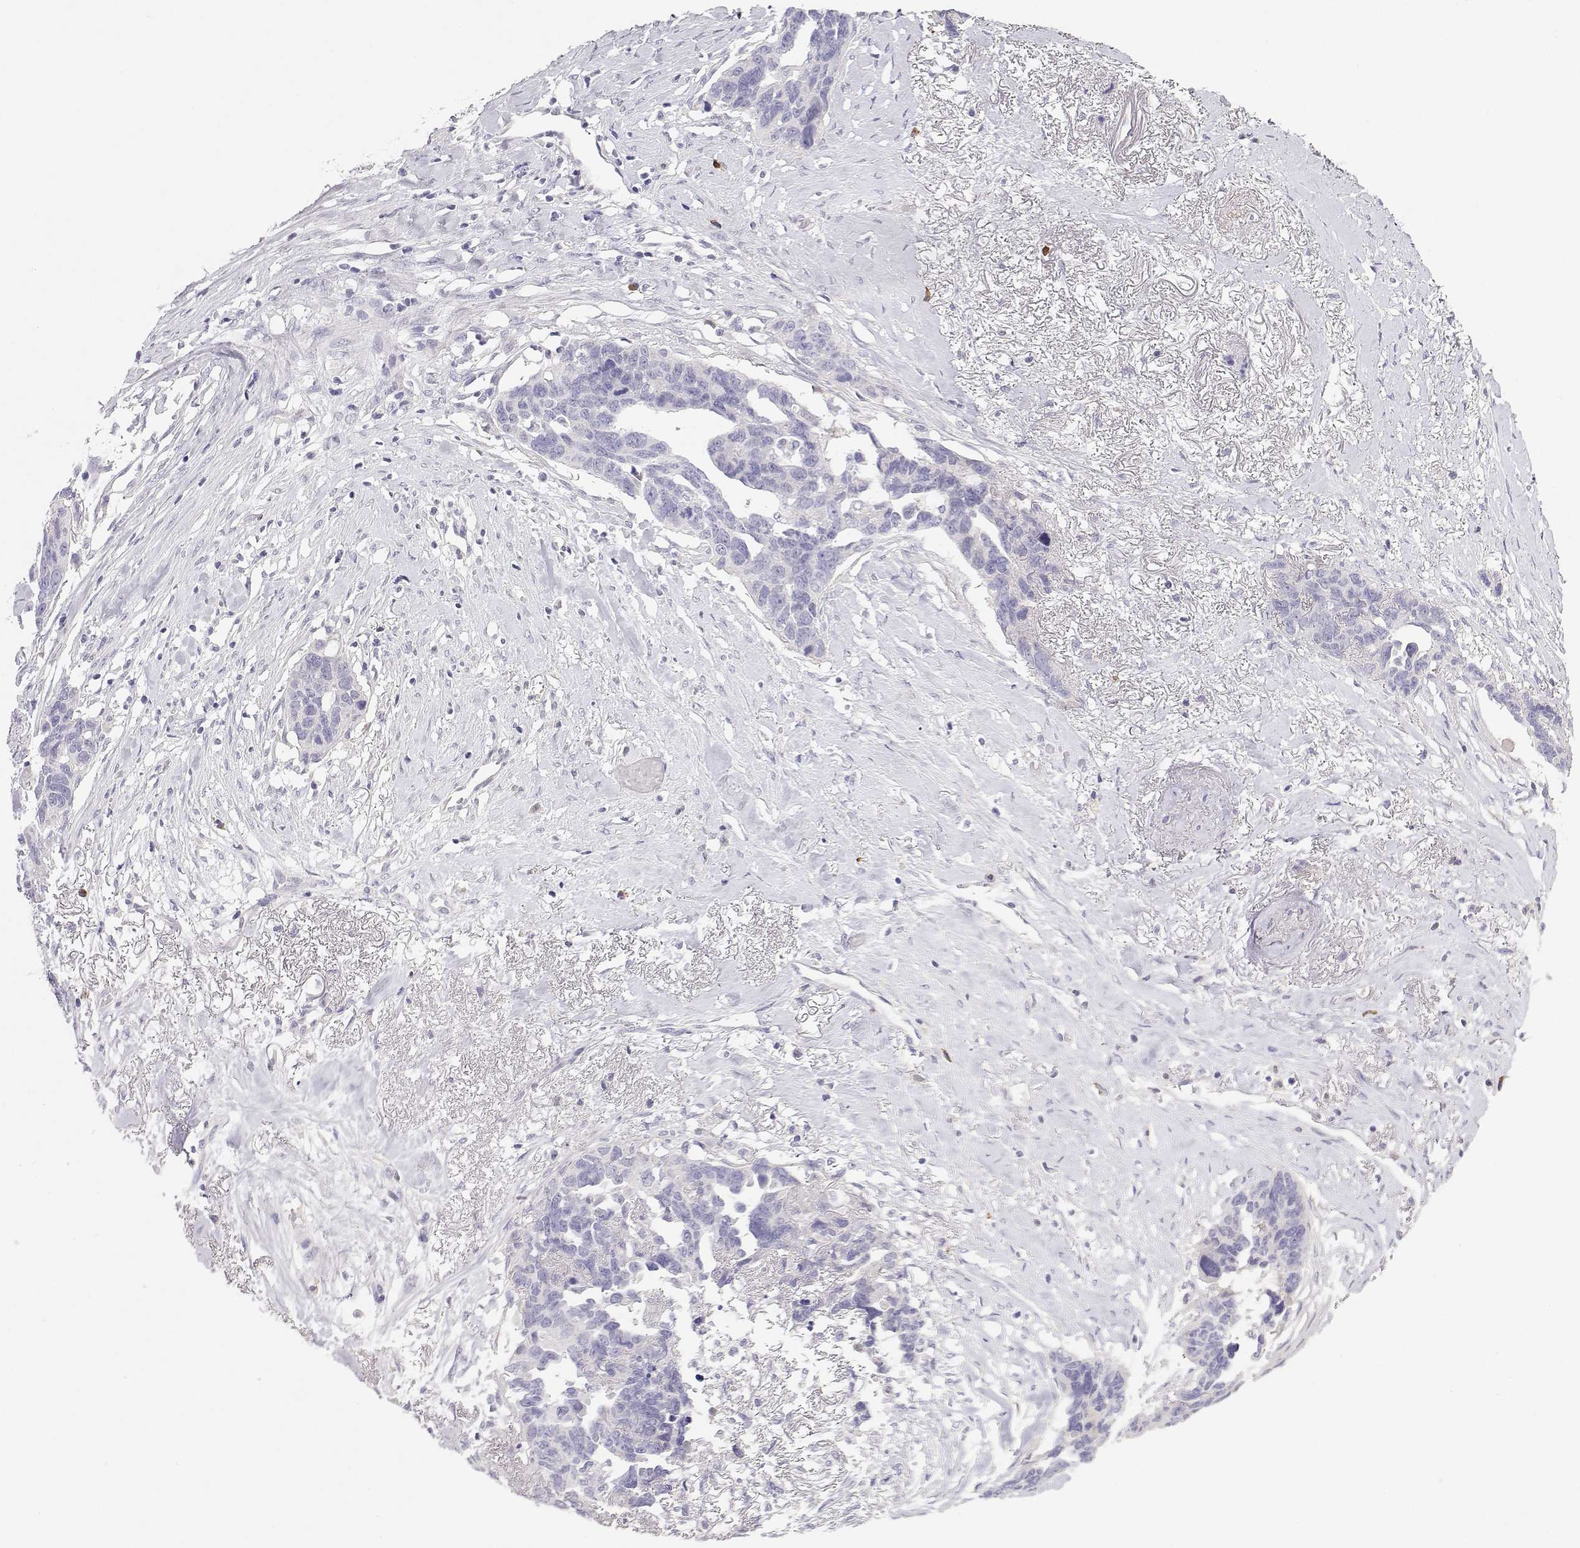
{"staining": {"intensity": "negative", "quantity": "none", "location": "none"}, "tissue": "ovarian cancer", "cell_type": "Tumor cells", "image_type": "cancer", "snomed": [{"axis": "morphology", "description": "Cystadenocarcinoma, serous, NOS"}, {"axis": "topography", "description": "Ovary"}], "caption": "Immunohistochemistry histopathology image of human ovarian cancer (serous cystadenocarcinoma) stained for a protein (brown), which demonstrates no staining in tumor cells.", "gene": "CDHR1", "patient": {"sex": "female", "age": 69}}